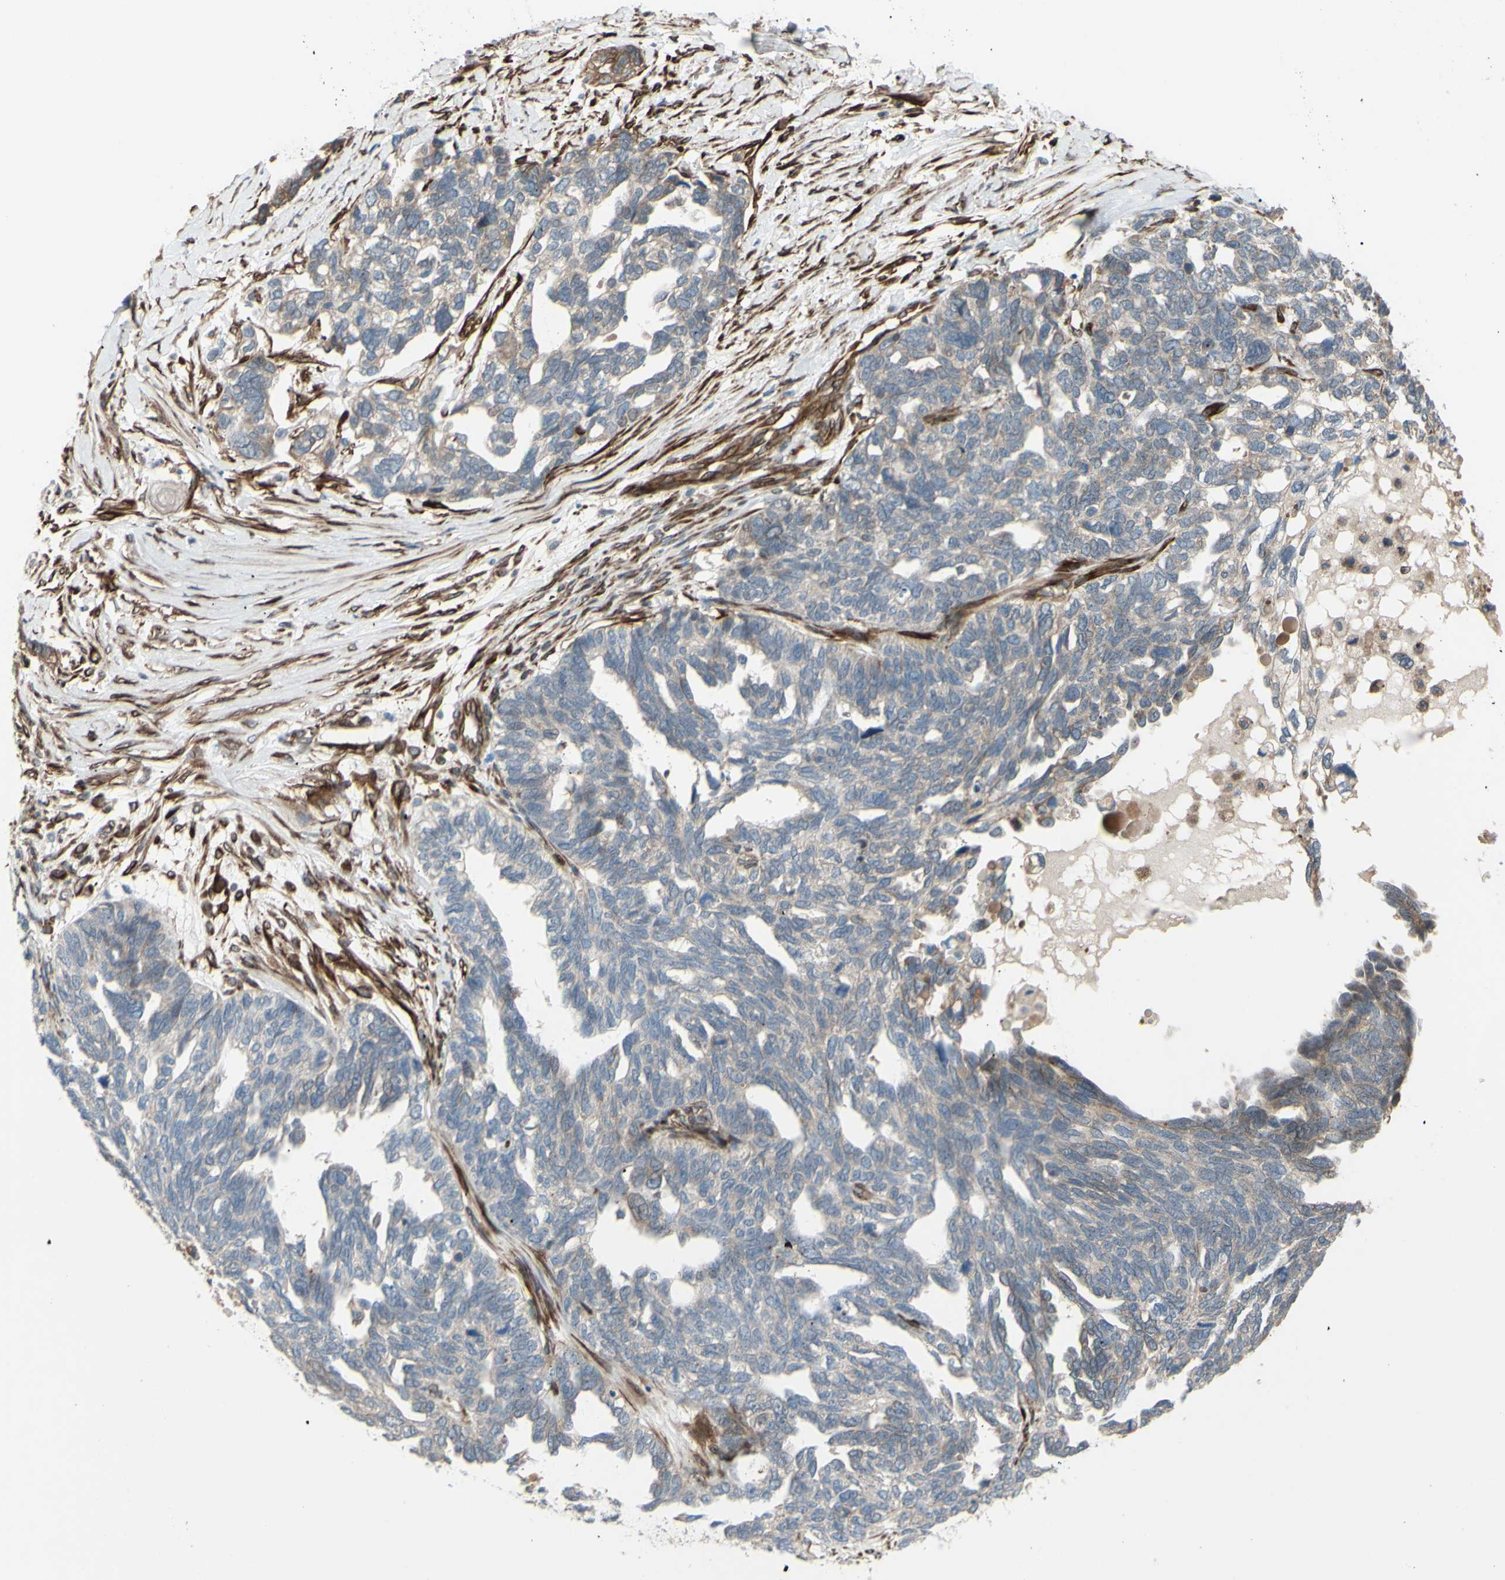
{"staining": {"intensity": "moderate", "quantity": "25%-75%", "location": "cytoplasmic/membranous"}, "tissue": "ovarian cancer", "cell_type": "Tumor cells", "image_type": "cancer", "snomed": [{"axis": "morphology", "description": "Cystadenocarcinoma, serous, NOS"}, {"axis": "topography", "description": "Ovary"}], "caption": "Ovarian cancer (serous cystadenocarcinoma) stained with immunohistochemistry exhibits moderate cytoplasmic/membranous expression in approximately 25%-75% of tumor cells.", "gene": "PRAF2", "patient": {"sex": "female", "age": 79}}